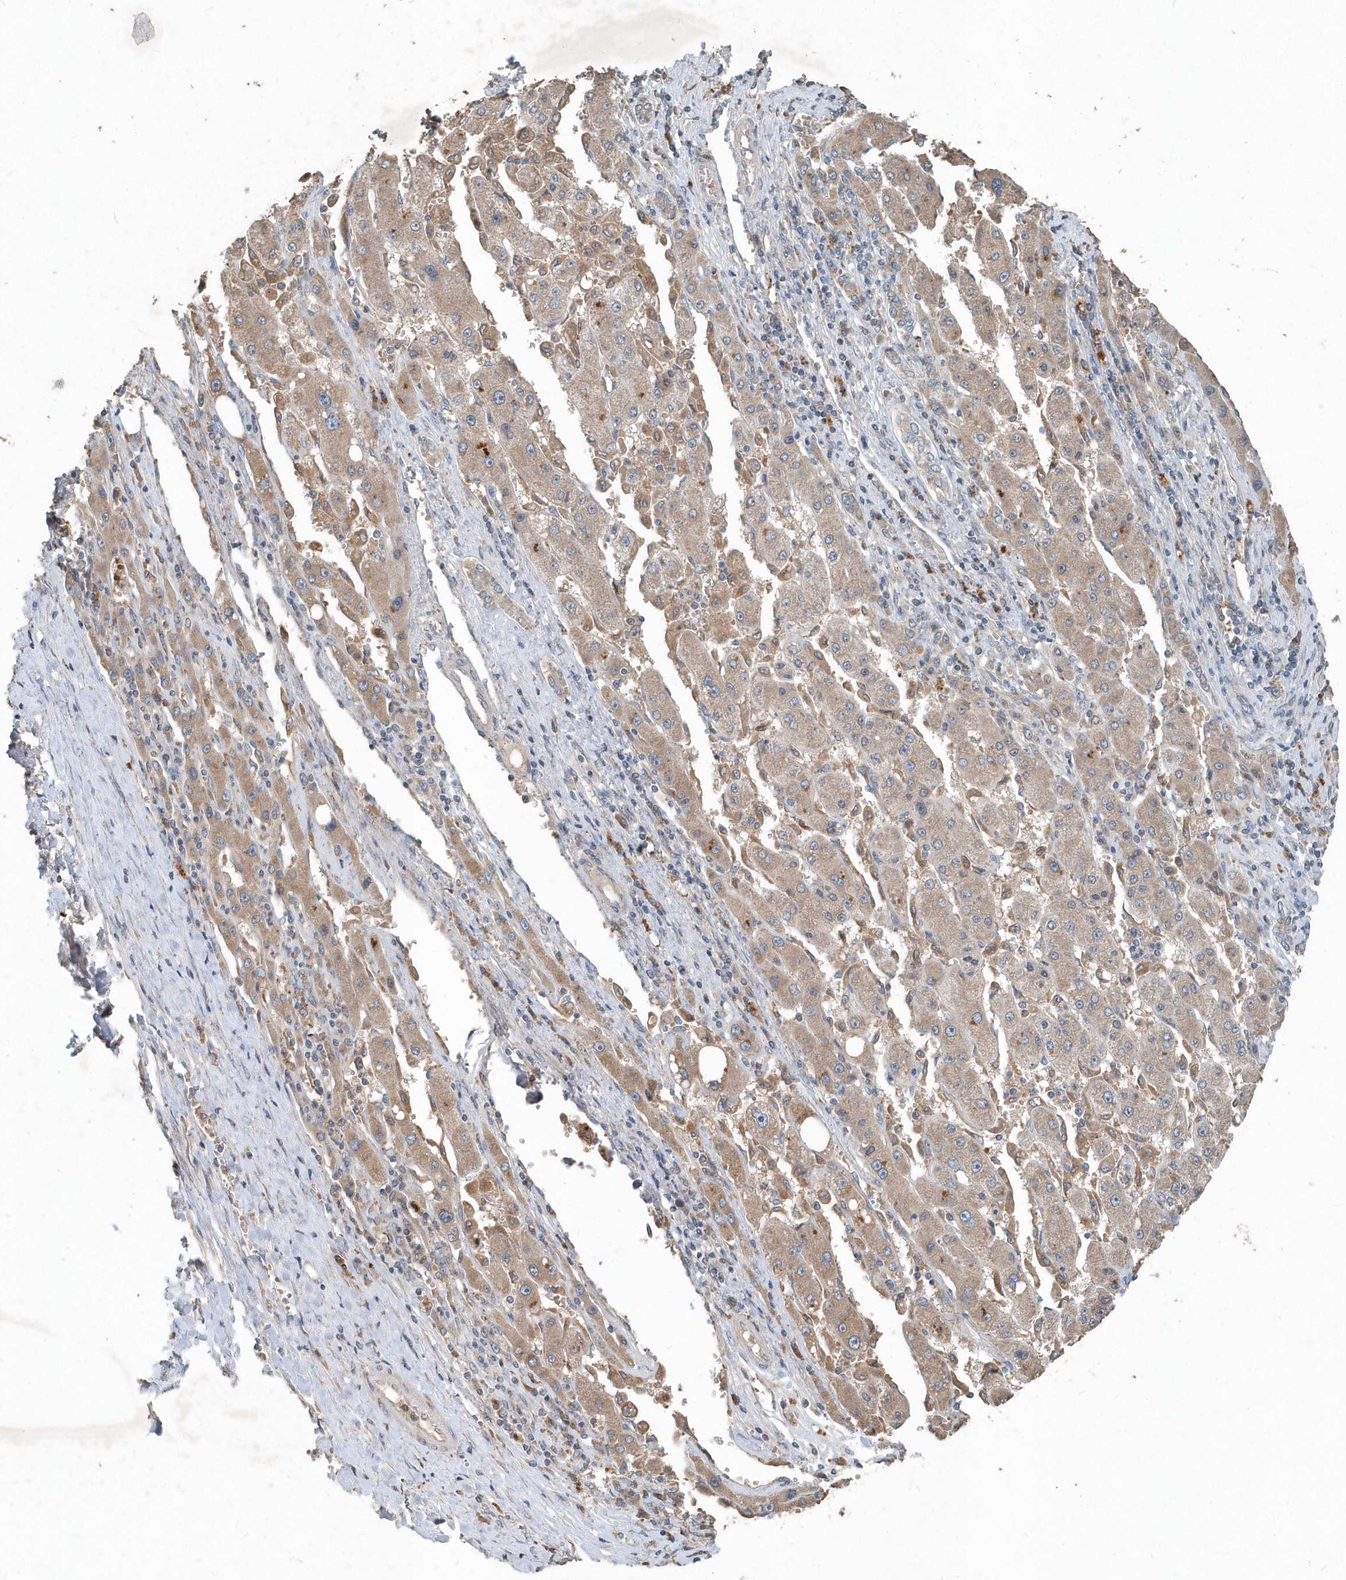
{"staining": {"intensity": "weak", "quantity": ">75%", "location": "cytoplasmic/membranous"}, "tissue": "liver cancer", "cell_type": "Tumor cells", "image_type": "cancer", "snomed": [{"axis": "morphology", "description": "Carcinoma, Hepatocellular, NOS"}, {"axis": "topography", "description": "Liver"}], "caption": "A photomicrograph of human hepatocellular carcinoma (liver) stained for a protein displays weak cytoplasmic/membranous brown staining in tumor cells.", "gene": "SCFD2", "patient": {"sex": "female", "age": 73}}